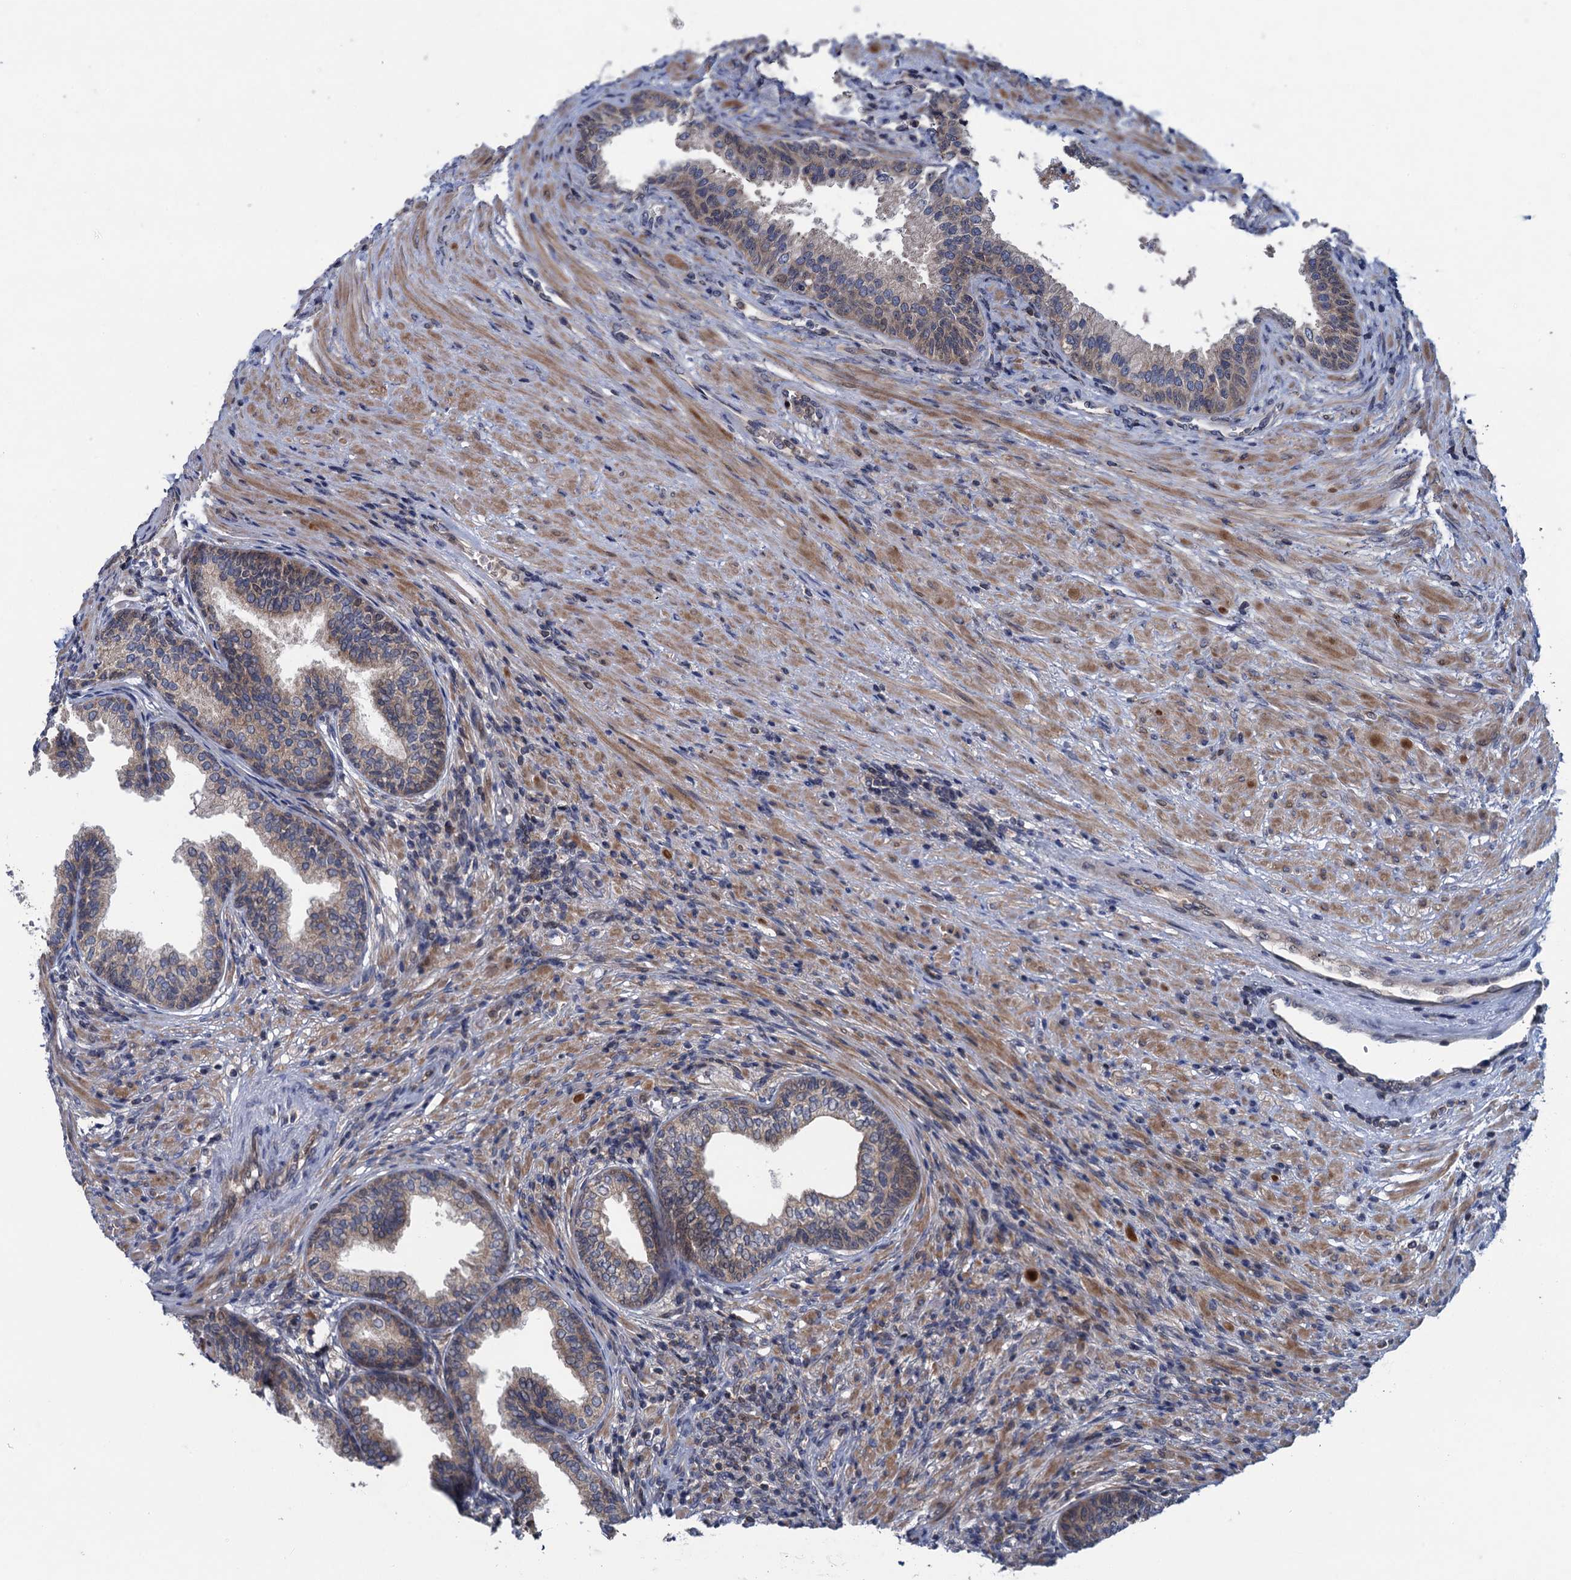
{"staining": {"intensity": "weak", "quantity": "25%-75%", "location": "cytoplasmic/membranous"}, "tissue": "prostate", "cell_type": "Glandular cells", "image_type": "normal", "snomed": [{"axis": "morphology", "description": "Normal tissue, NOS"}, {"axis": "topography", "description": "Prostate"}], "caption": "Weak cytoplasmic/membranous positivity for a protein is appreciated in approximately 25%-75% of glandular cells of unremarkable prostate using immunohistochemistry (IHC).", "gene": "CNTN5", "patient": {"sex": "male", "age": 76}}